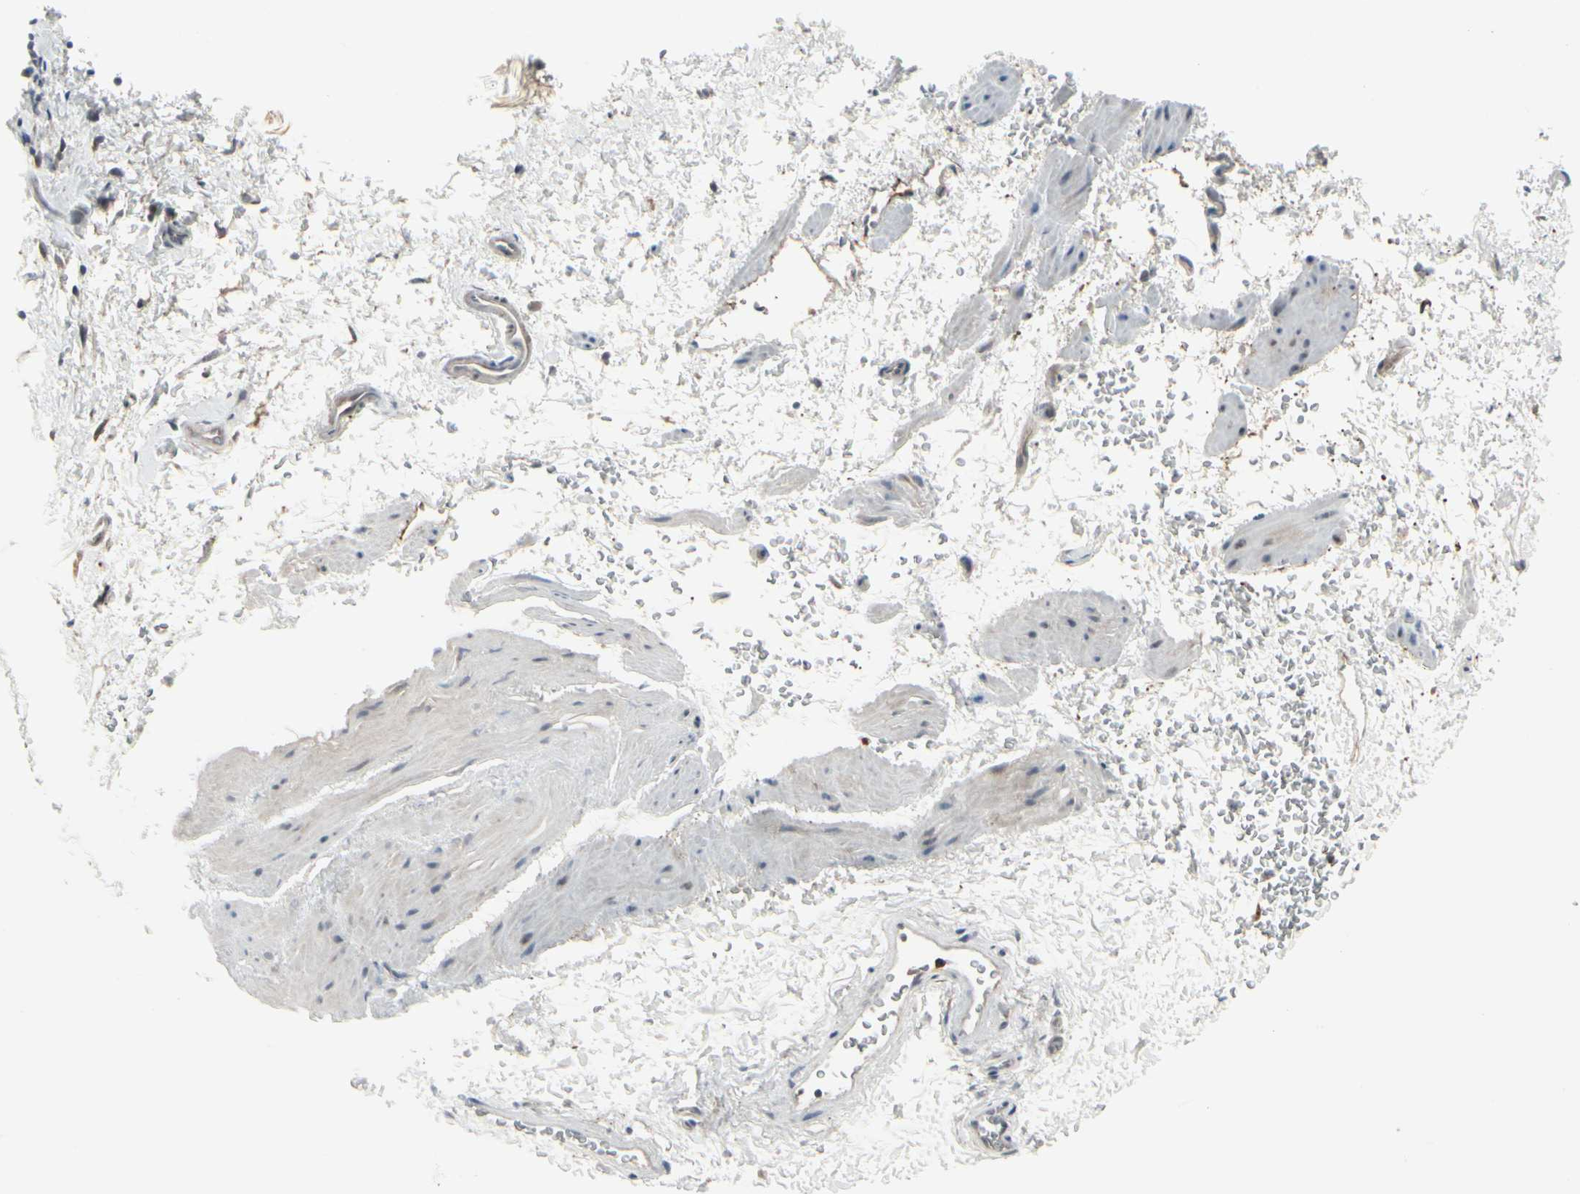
{"staining": {"intensity": "weak", "quantity": "<25%", "location": "cytoplasmic/membranous"}, "tissue": "esophagus", "cell_type": "Squamous epithelial cells", "image_type": "normal", "snomed": [{"axis": "morphology", "description": "Normal tissue, NOS"}, {"axis": "topography", "description": "Esophagus"}], "caption": "Immunohistochemical staining of normal esophagus exhibits no significant expression in squamous epithelial cells. (DAB immunohistochemistry, high magnification).", "gene": "IGFBP6", "patient": {"sex": "female", "age": 61}}